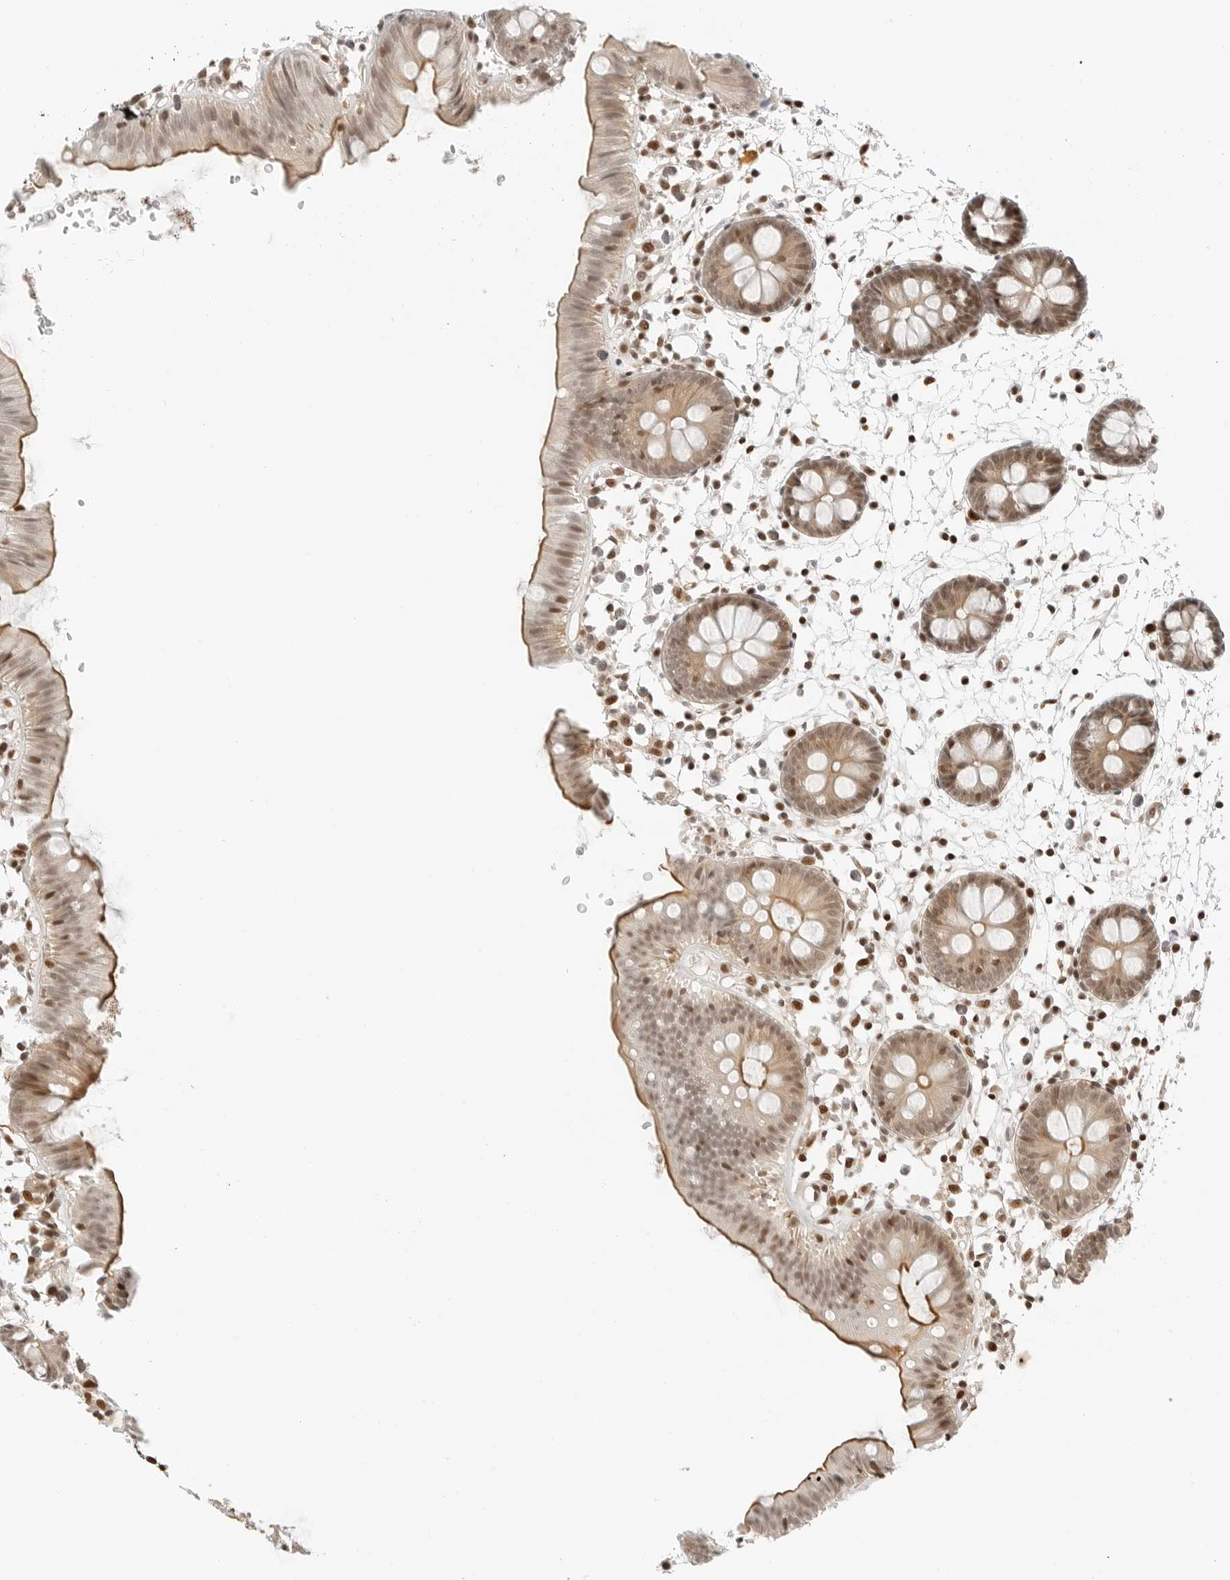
{"staining": {"intensity": "moderate", "quantity": ">75%", "location": "cytoplasmic/membranous,nuclear"}, "tissue": "colon", "cell_type": "Endothelial cells", "image_type": "normal", "snomed": [{"axis": "morphology", "description": "Normal tissue, NOS"}, {"axis": "topography", "description": "Colon"}], "caption": "IHC histopathology image of benign colon stained for a protein (brown), which exhibits medium levels of moderate cytoplasmic/membranous,nuclear positivity in approximately >75% of endothelial cells.", "gene": "CRTC2", "patient": {"sex": "male", "age": 56}}